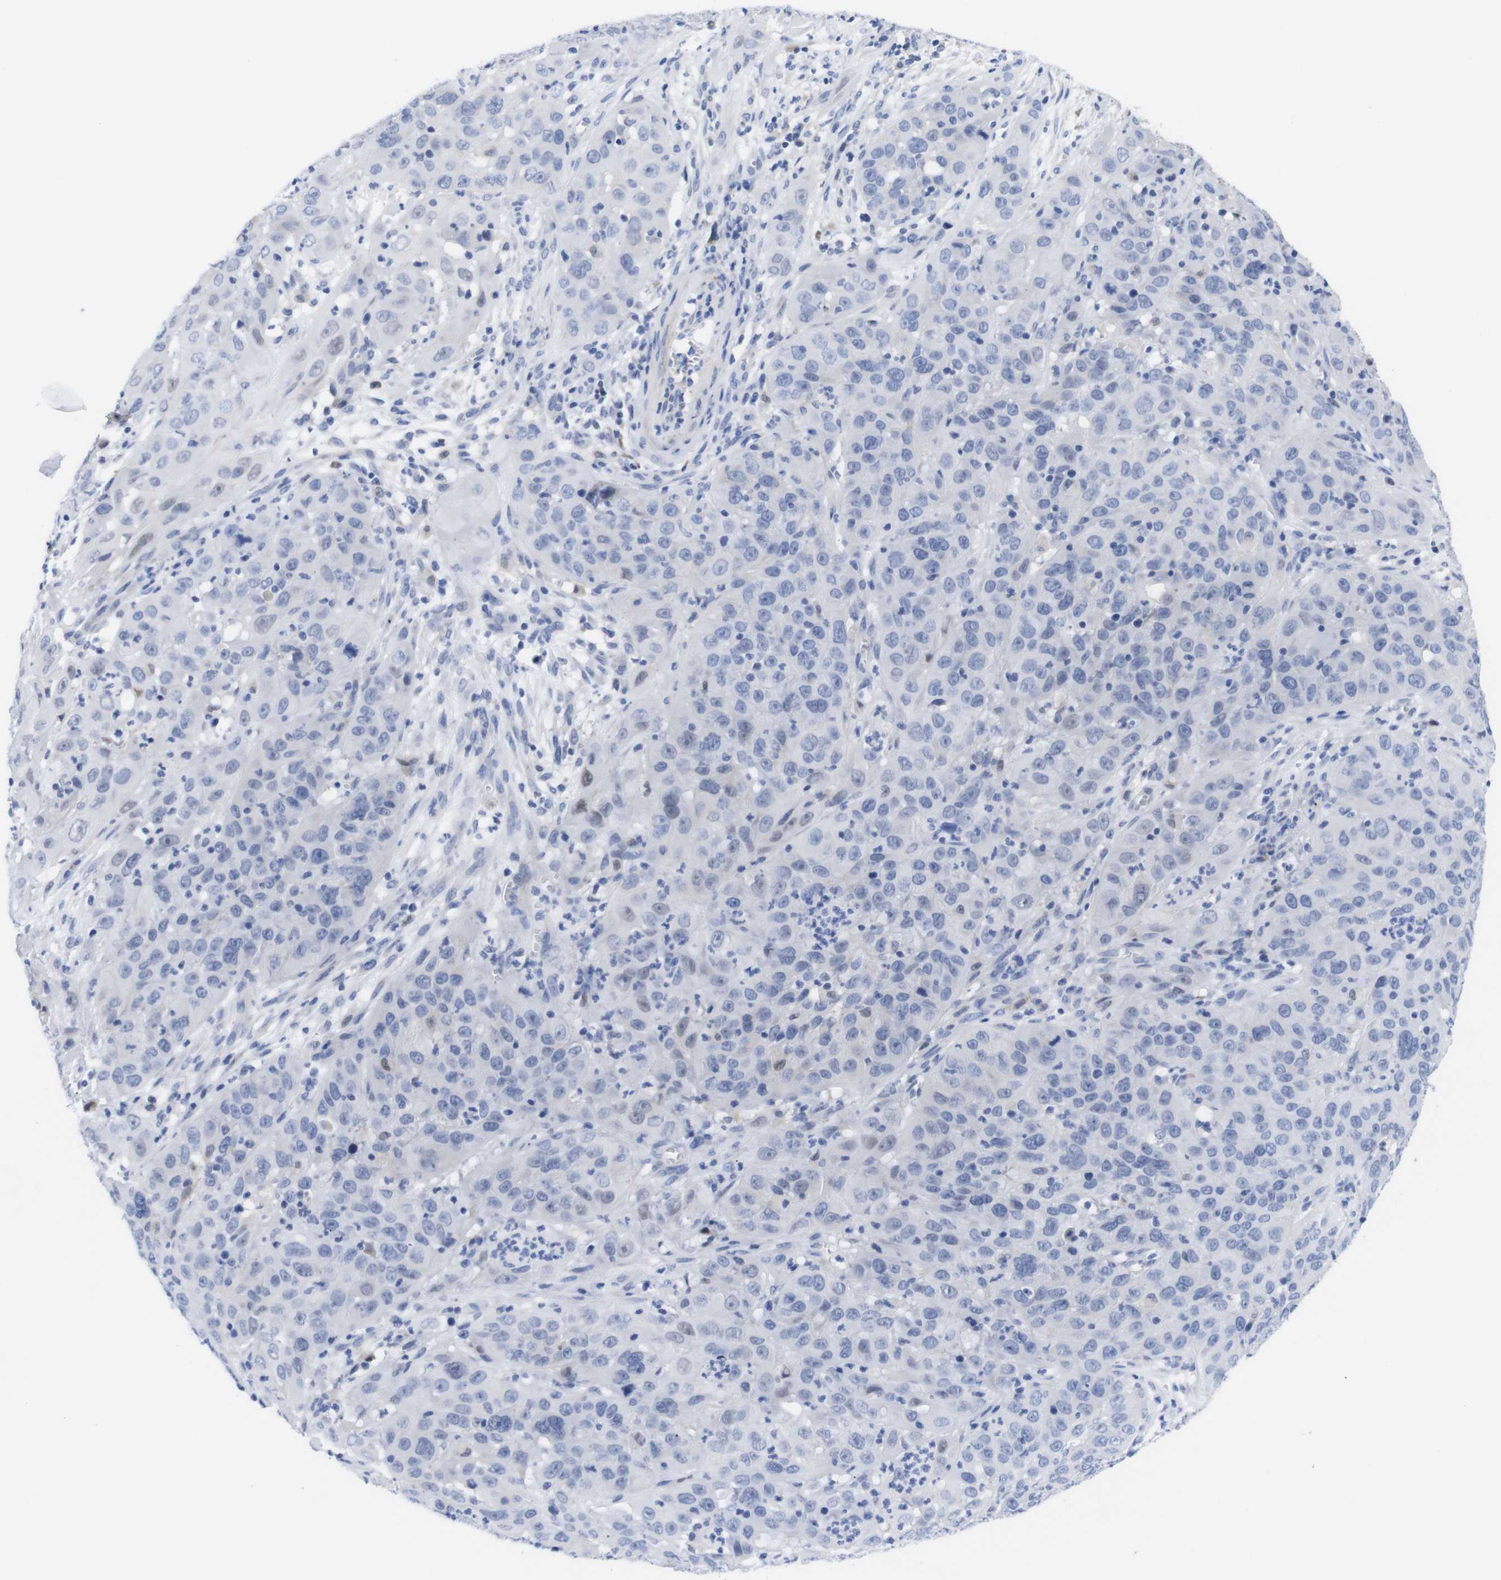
{"staining": {"intensity": "negative", "quantity": "none", "location": "none"}, "tissue": "cervical cancer", "cell_type": "Tumor cells", "image_type": "cancer", "snomed": [{"axis": "morphology", "description": "Squamous cell carcinoma, NOS"}, {"axis": "topography", "description": "Cervix"}], "caption": "Immunohistochemistry (IHC) photomicrograph of cervical cancer (squamous cell carcinoma) stained for a protein (brown), which demonstrates no positivity in tumor cells.", "gene": "LRRC55", "patient": {"sex": "female", "age": 32}}